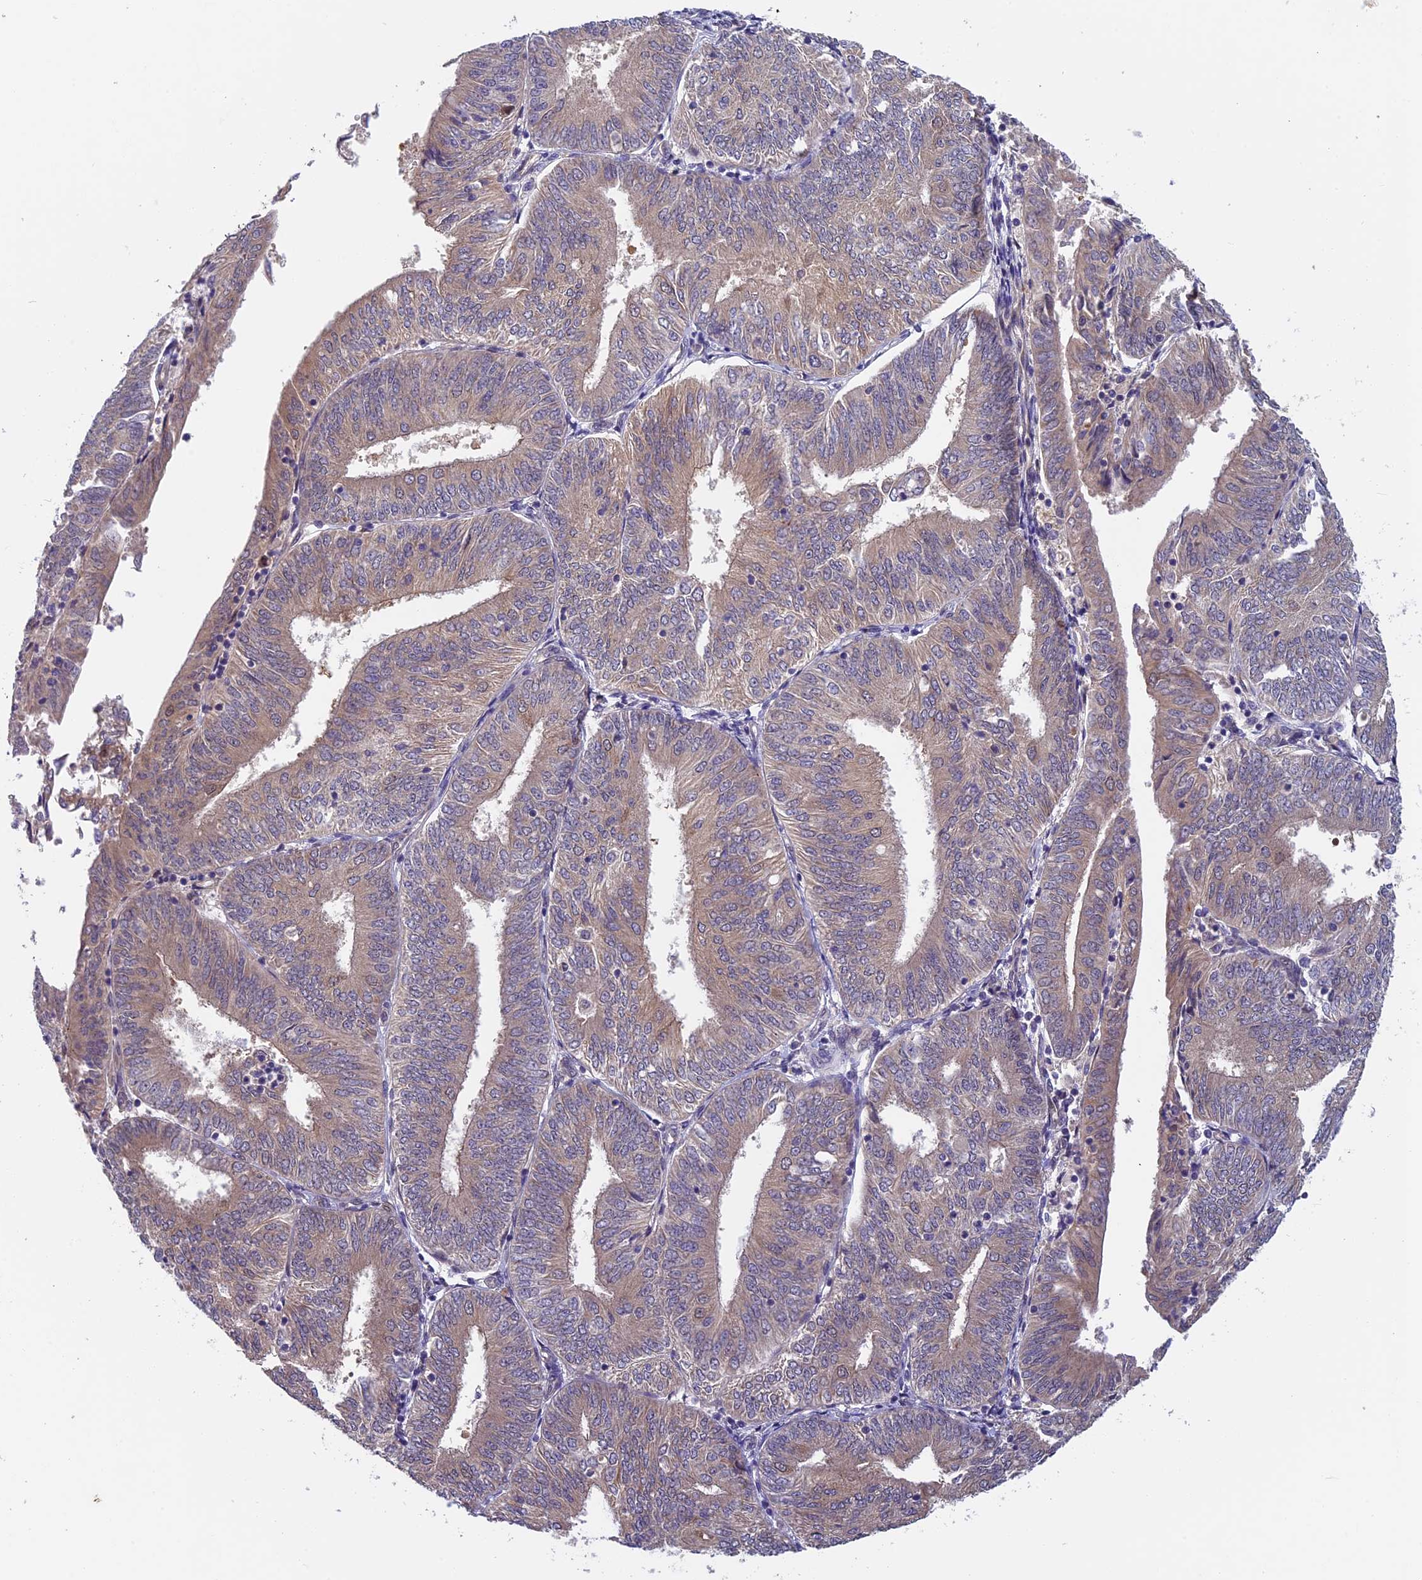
{"staining": {"intensity": "weak", "quantity": "25%-75%", "location": "cytoplasmic/membranous"}, "tissue": "endometrial cancer", "cell_type": "Tumor cells", "image_type": "cancer", "snomed": [{"axis": "morphology", "description": "Adenocarcinoma, NOS"}, {"axis": "topography", "description": "Endometrium"}], "caption": "An image of human endometrial cancer (adenocarcinoma) stained for a protein reveals weak cytoplasmic/membranous brown staining in tumor cells.", "gene": "CCDC9B", "patient": {"sex": "female", "age": 58}}